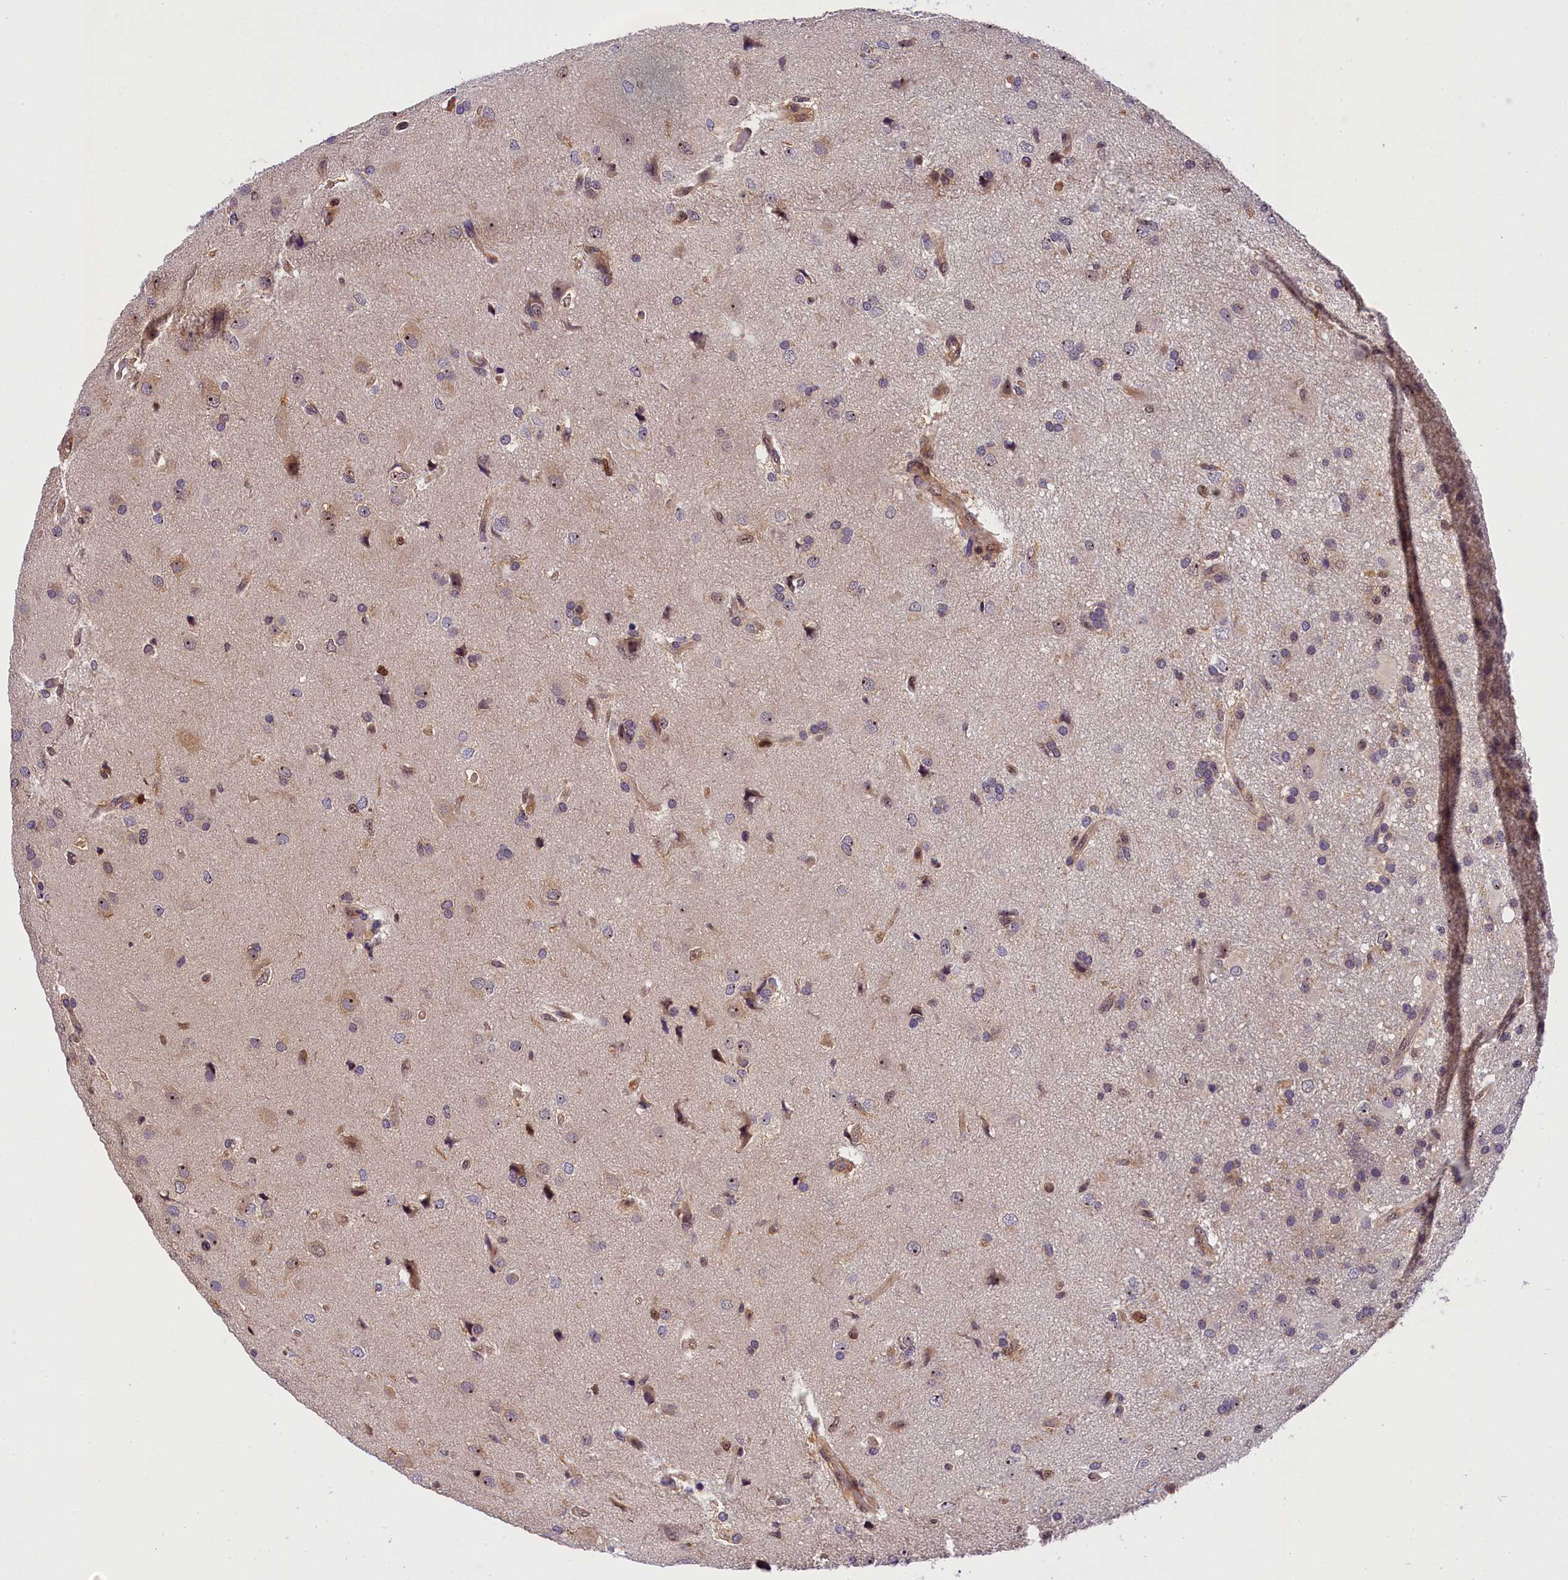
{"staining": {"intensity": "weak", "quantity": "<25%", "location": "cytoplasmic/membranous,nuclear"}, "tissue": "glioma", "cell_type": "Tumor cells", "image_type": "cancer", "snomed": [{"axis": "morphology", "description": "Glioma, malignant, High grade"}, {"axis": "topography", "description": "Brain"}], "caption": "Protein analysis of glioma demonstrates no significant staining in tumor cells.", "gene": "EIF6", "patient": {"sex": "male", "age": 77}}